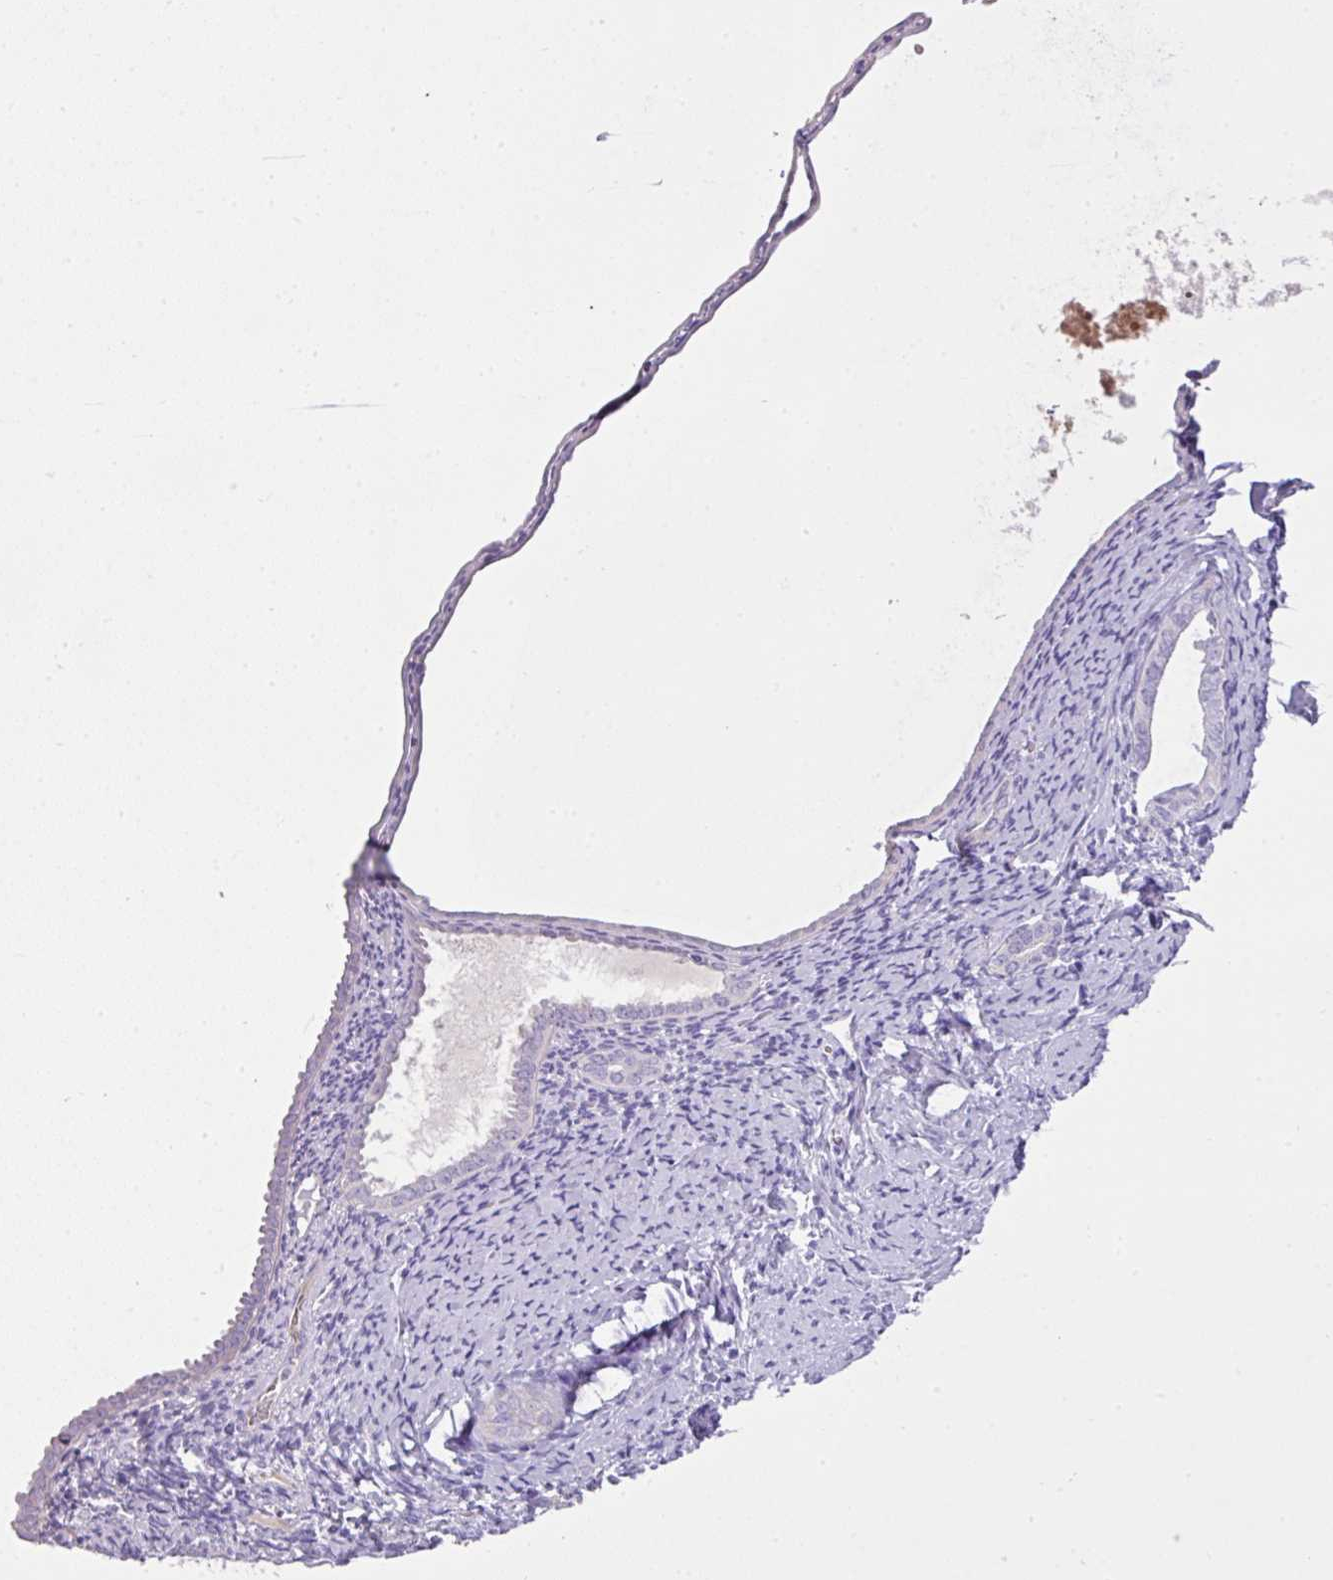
{"staining": {"intensity": "negative", "quantity": "none", "location": "none"}, "tissue": "endometrium", "cell_type": "Cells in endometrial stroma", "image_type": "normal", "snomed": [{"axis": "morphology", "description": "Normal tissue, NOS"}, {"axis": "topography", "description": "Endometrium"}], "caption": "Immunohistochemistry (IHC) image of benign endometrium: endometrium stained with DAB (3,3'-diaminobenzidine) displays no significant protein staining in cells in endometrial stroma. Nuclei are stained in blue.", "gene": "OR6C6", "patient": {"sex": "female", "age": 63}}